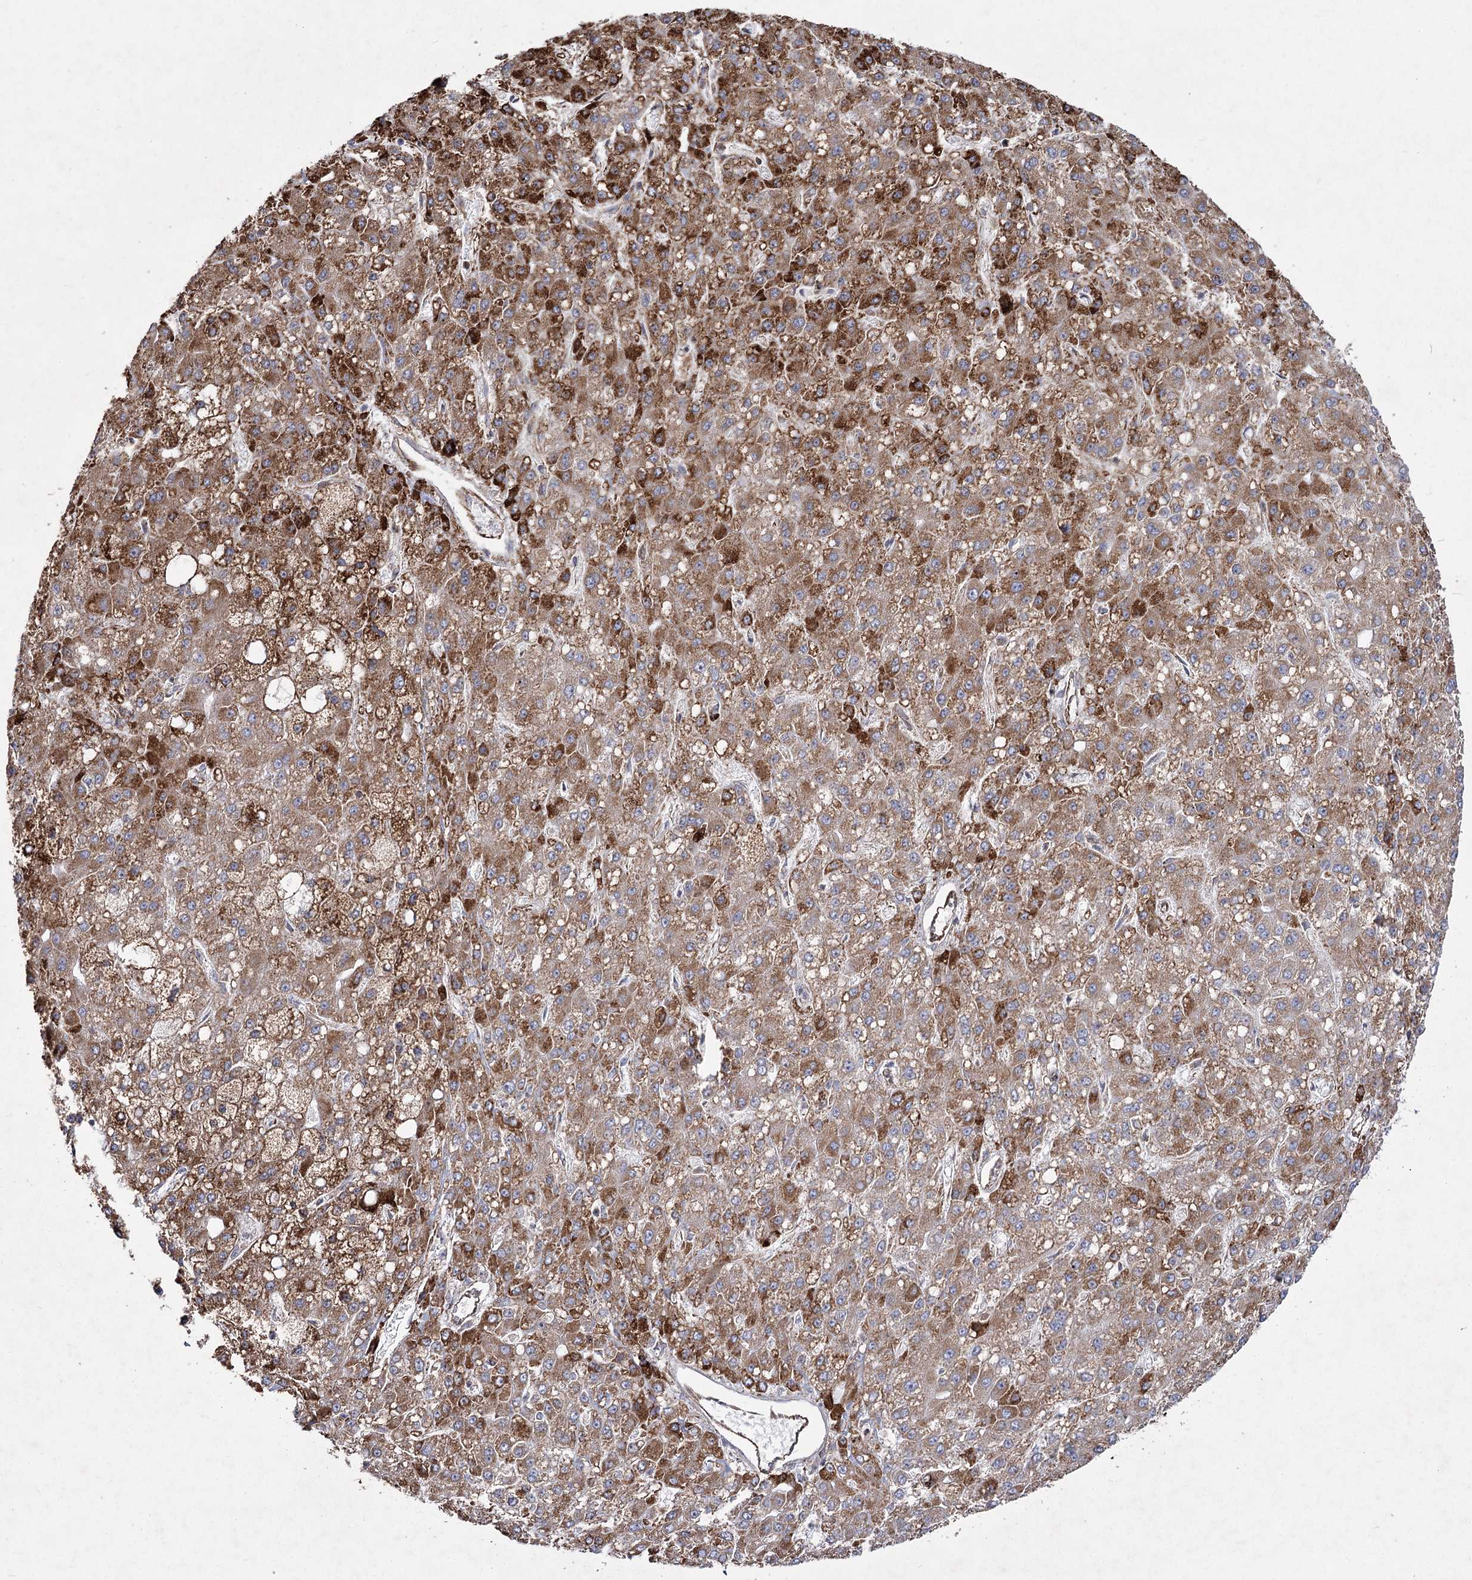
{"staining": {"intensity": "moderate", "quantity": ">75%", "location": "cytoplasmic/membranous"}, "tissue": "liver cancer", "cell_type": "Tumor cells", "image_type": "cancer", "snomed": [{"axis": "morphology", "description": "Carcinoma, Hepatocellular, NOS"}, {"axis": "topography", "description": "Liver"}], "caption": "Liver hepatocellular carcinoma was stained to show a protein in brown. There is medium levels of moderate cytoplasmic/membranous staining in approximately >75% of tumor cells. (IHC, brightfield microscopy, high magnification).", "gene": "NHLRC2", "patient": {"sex": "male", "age": 67}}